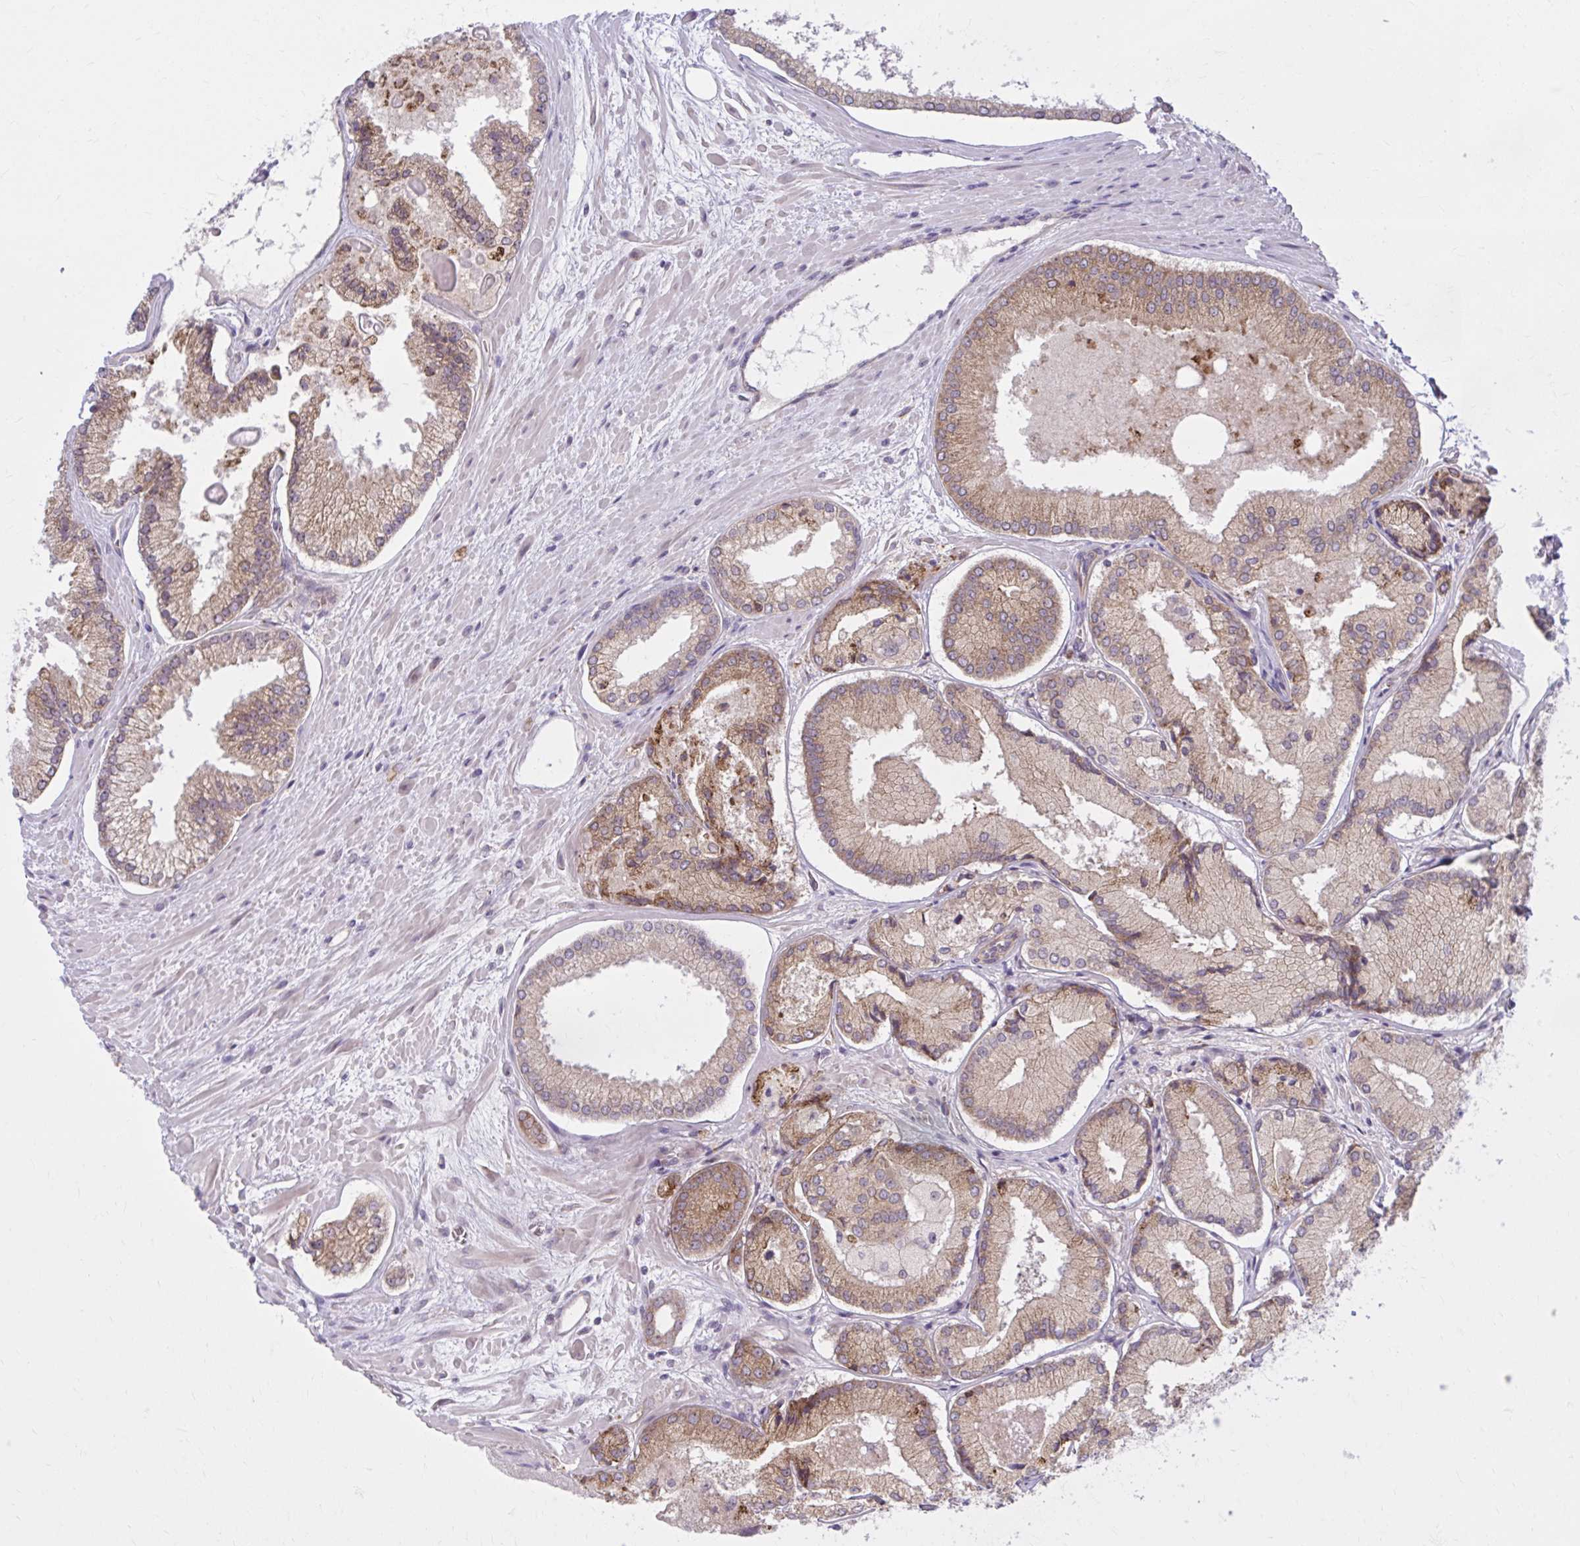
{"staining": {"intensity": "moderate", "quantity": ">75%", "location": "cytoplasmic/membranous"}, "tissue": "prostate cancer", "cell_type": "Tumor cells", "image_type": "cancer", "snomed": [{"axis": "morphology", "description": "Adenocarcinoma, High grade"}, {"axis": "topography", "description": "Prostate"}], "caption": "Immunohistochemistry staining of prostate adenocarcinoma (high-grade), which shows medium levels of moderate cytoplasmic/membranous positivity in about >75% of tumor cells indicating moderate cytoplasmic/membranous protein positivity. The staining was performed using DAB (brown) for protein detection and nuclei were counterstained in hematoxylin (blue).", "gene": "SNF8", "patient": {"sex": "male", "age": 73}}